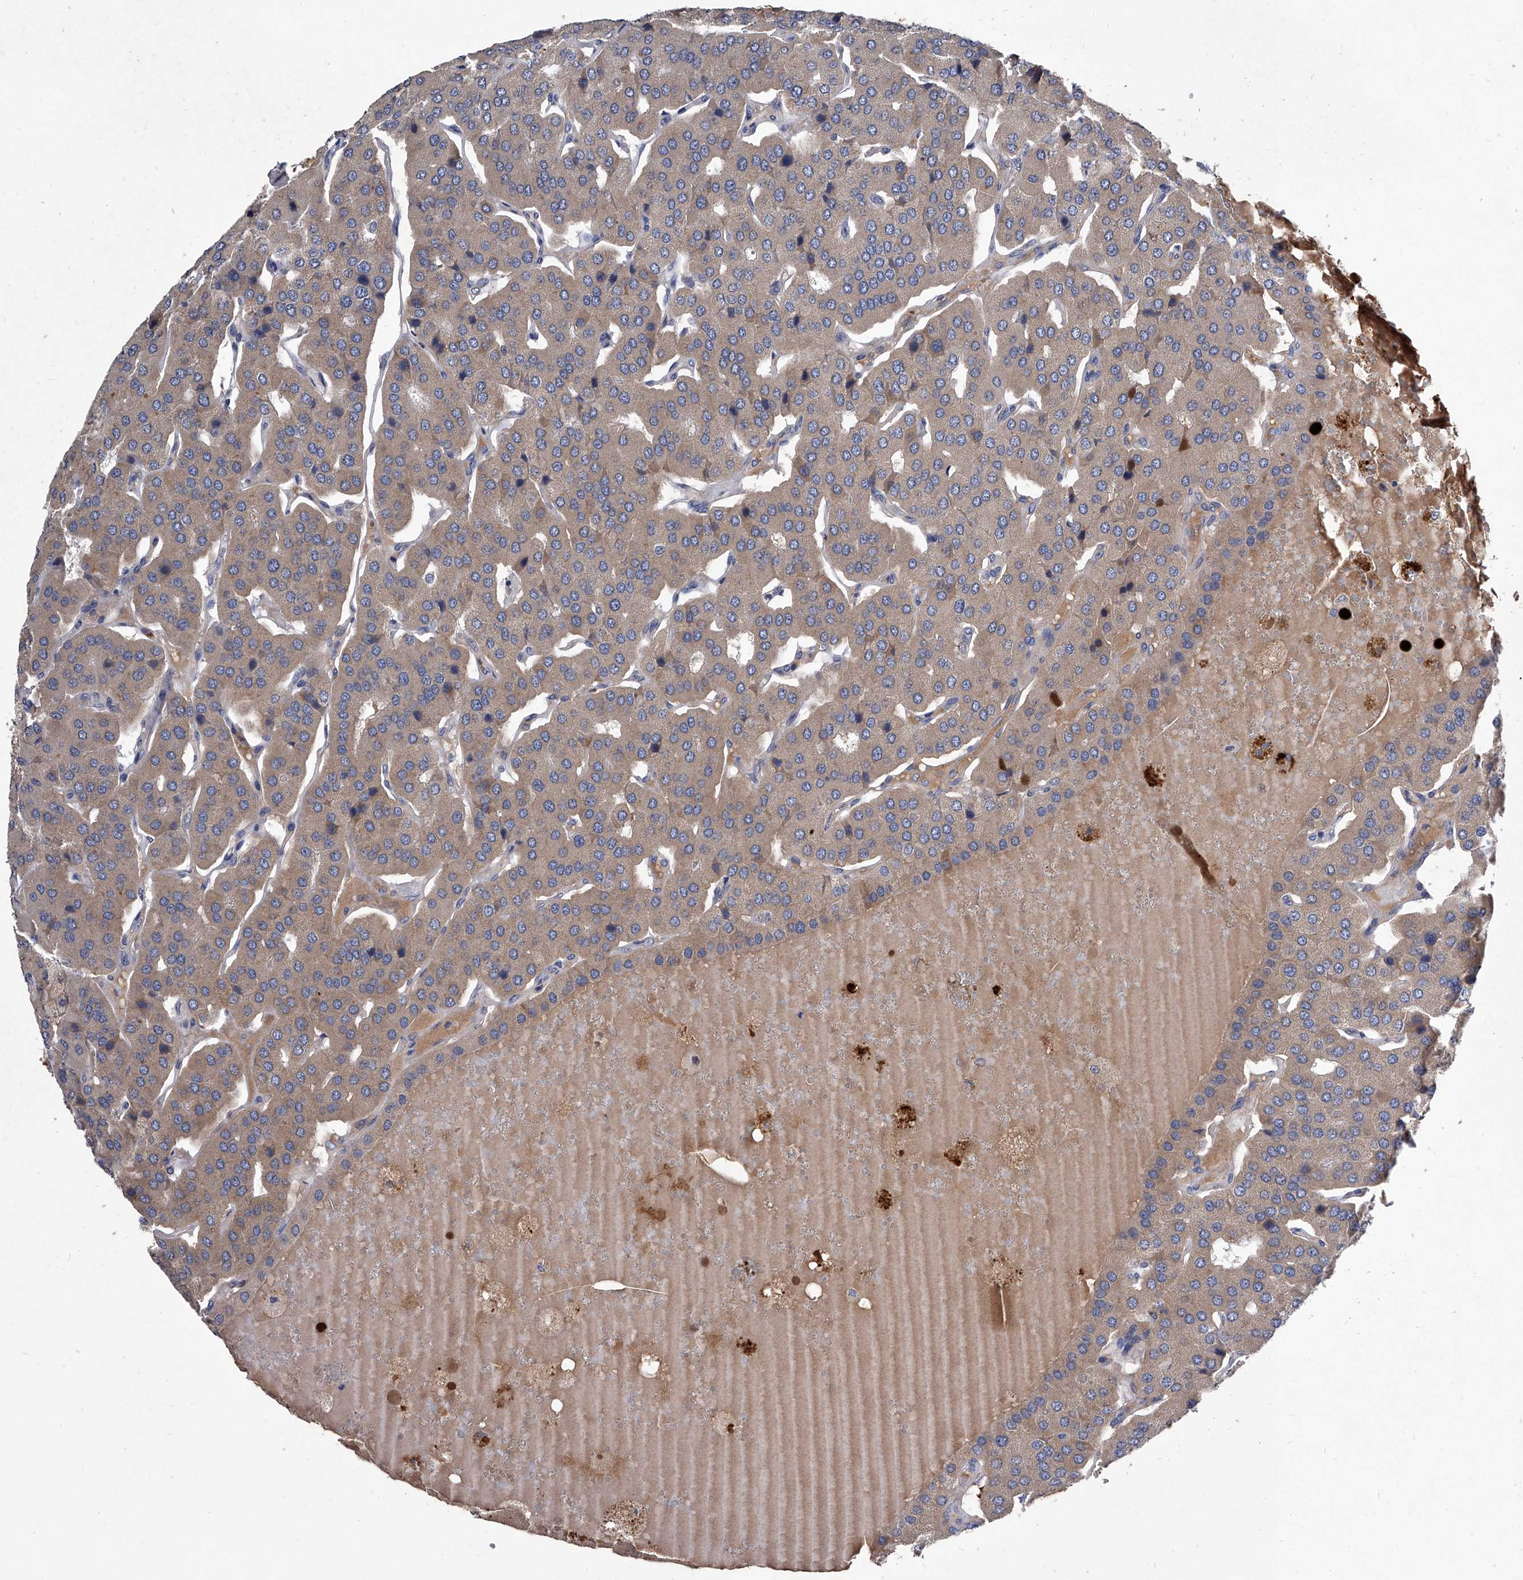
{"staining": {"intensity": "weak", "quantity": ">75%", "location": "cytoplasmic/membranous"}, "tissue": "parathyroid gland", "cell_type": "Glandular cells", "image_type": "normal", "snomed": [{"axis": "morphology", "description": "Normal tissue, NOS"}, {"axis": "morphology", "description": "Adenoma, NOS"}, {"axis": "topography", "description": "Parathyroid gland"}], "caption": "Parathyroid gland stained for a protein reveals weak cytoplasmic/membranous positivity in glandular cells. (IHC, brightfield microscopy, high magnification).", "gene": "C5", "patient": {"sex": "female", "age": 86}}